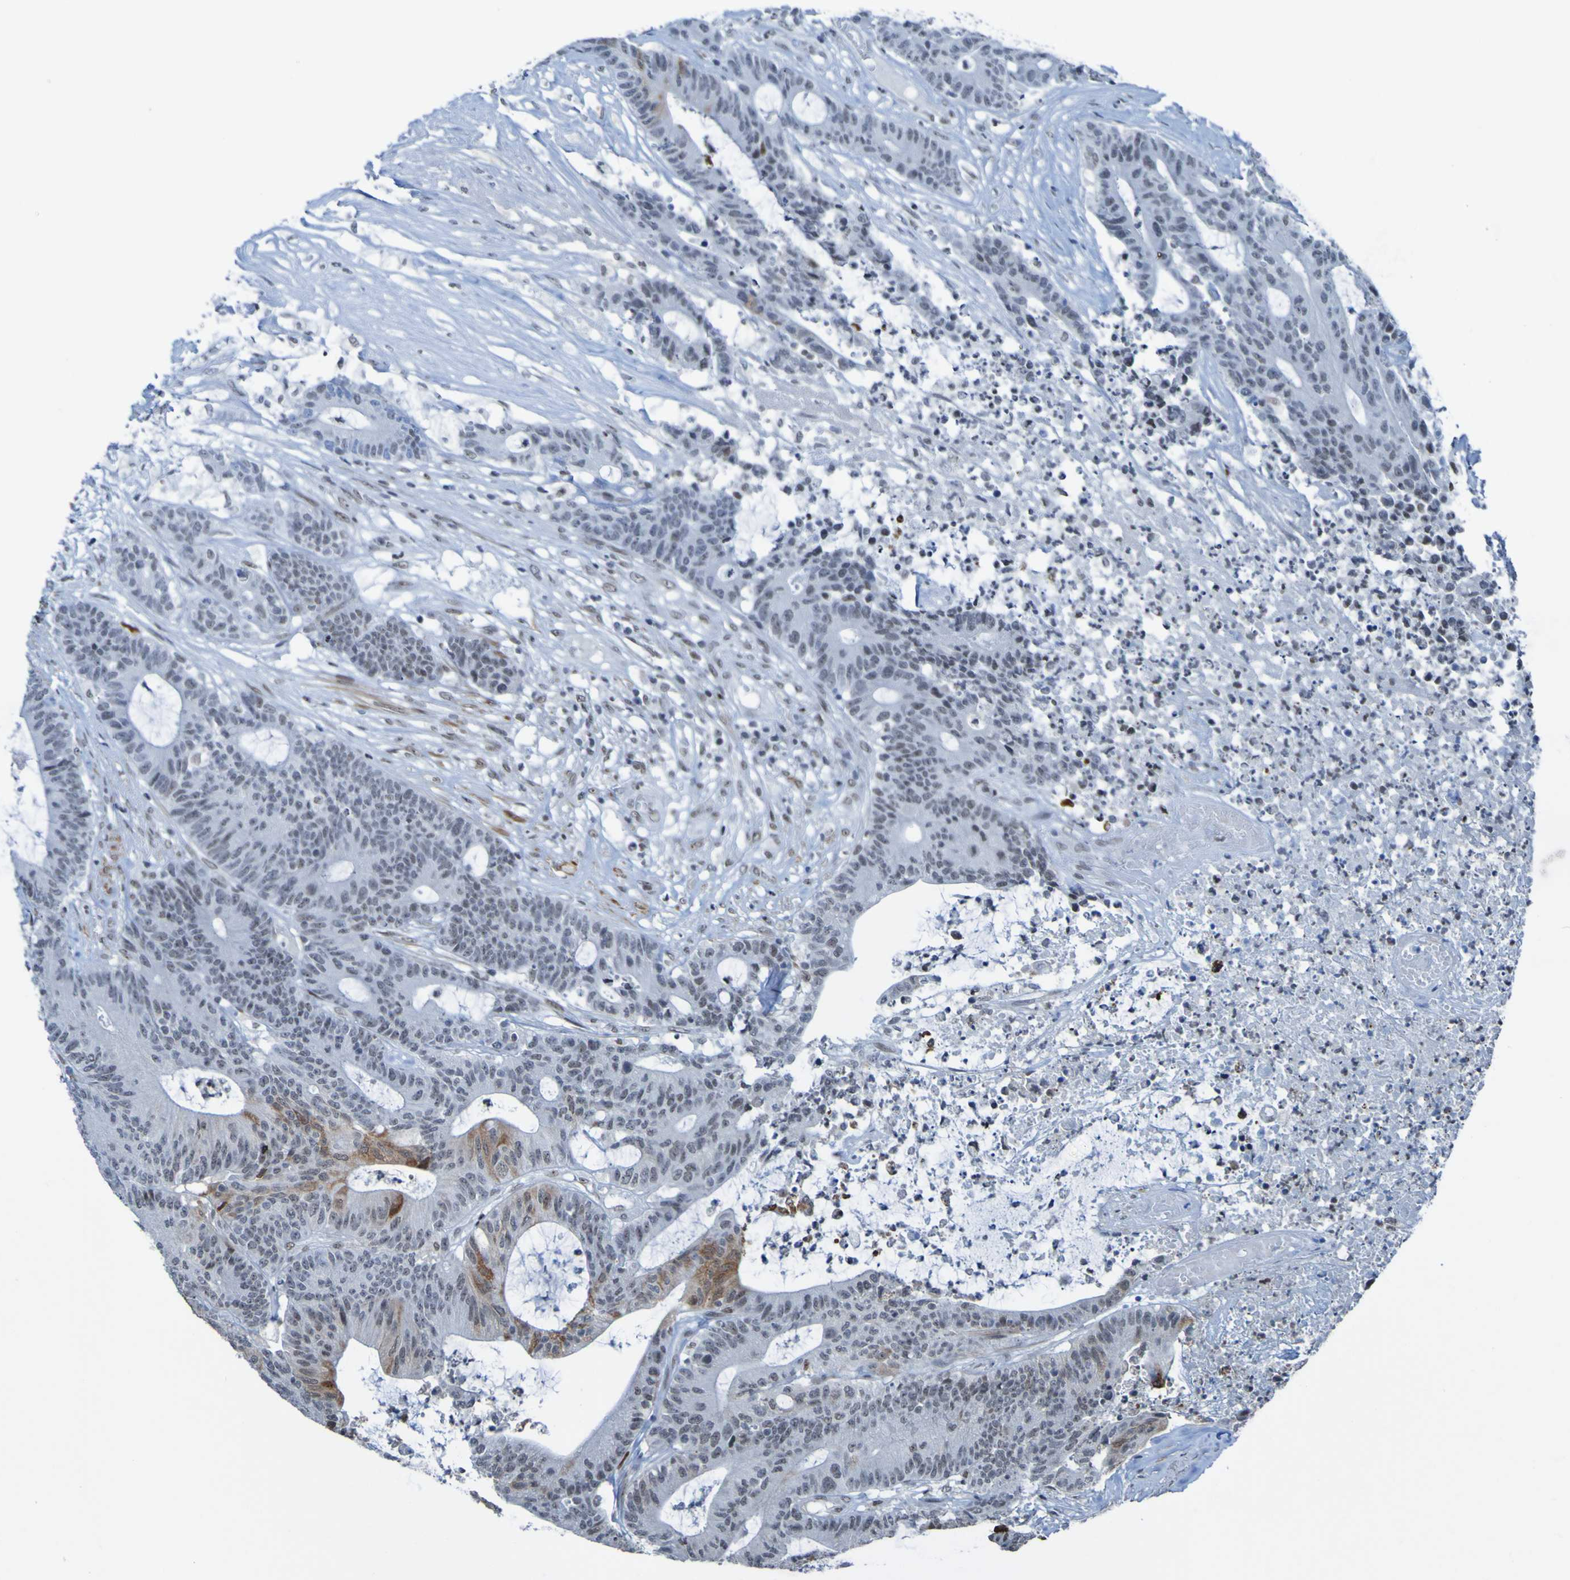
{"staining": {"intensity": "strong", "quantity": "<25%", "location": "cytoplasmic/membranous,nuclear"}, "tissue": "colorectal cancer", "cell_type": "Tumor cells", "image_type": "cancer", "snomed": [{"axis": "morphology", "description": "Adenocarcinoma, NOS"}, {"axis": "topography", "description": "Colon"}], "caption": "Immunohistochemistry (IHC) of colorectal adenocarcinoma shows medium levels of strong cytoplasmic/membranous and nuclear staining in about <25% of tumor cells.", "gene": "PHF2", "patient": {"sex": "female", "age": 84}}